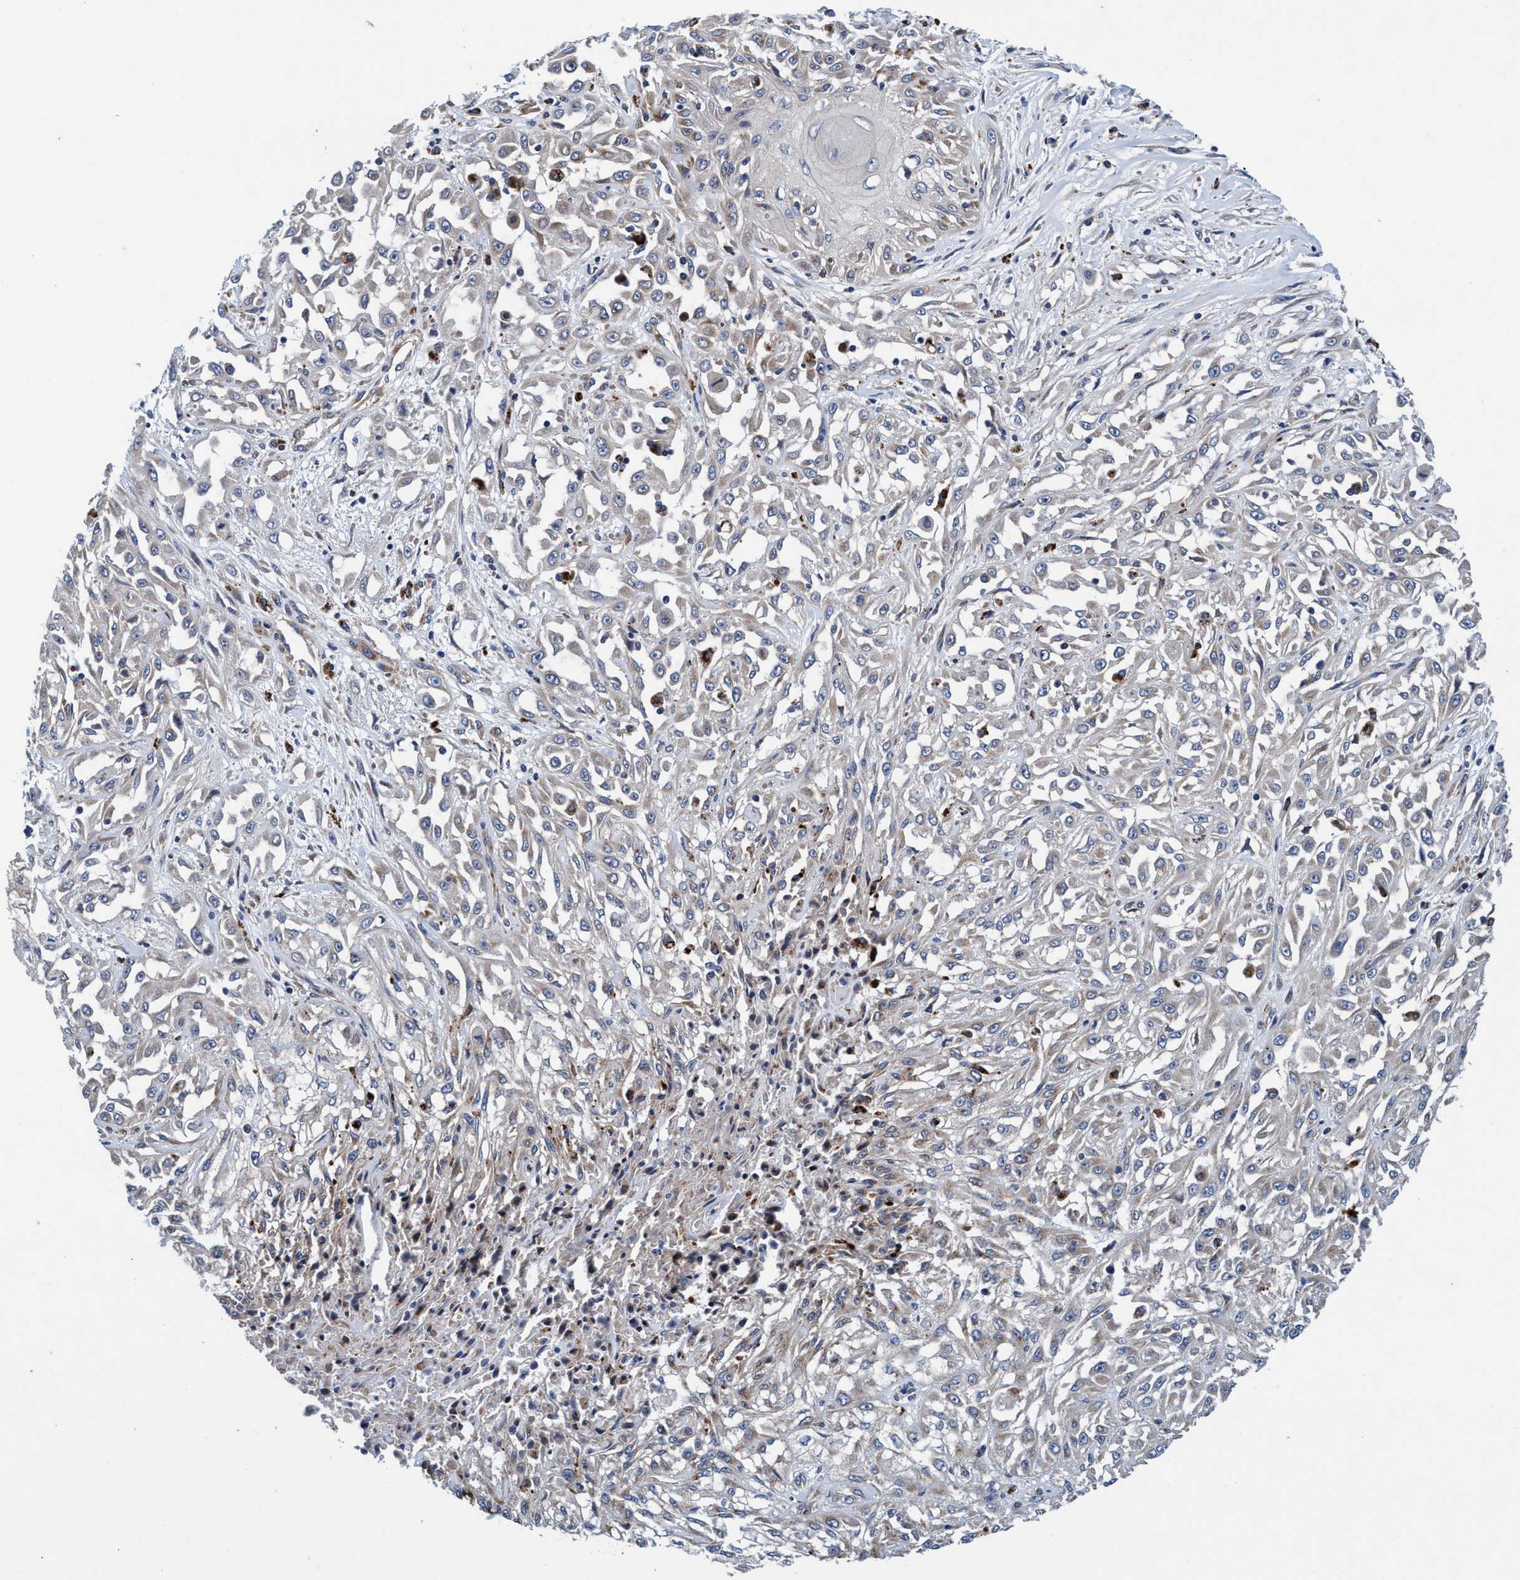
{"staining": {"intensity": "weak", "quantity": "<25%", "location": "cytoplasmic/membranous"}, "tissue": "skin cancer", "cell_type": "Tumor cells", "image_type": "cancer", "snomed": [{"axis": "morphology", "description": "Squamous cell carcinoma, NOS"}, {"axis": "morphology", "description": "Squamous cell carcinoma, metastatic, NOS"}, {"axis": "topography", "description": "Skin"}, {"axis": "topography", "description": "Lymph node"}], "caption": "High magnification brightfield microscopy of skin metastatic squamous cell carcinoma stained with DAB (brown) and counterstained with hematoxylin (blue): tumor cells show no significant staining.", "gene": "ENDOG", "patient": {"sex": "male", "age": 75}}